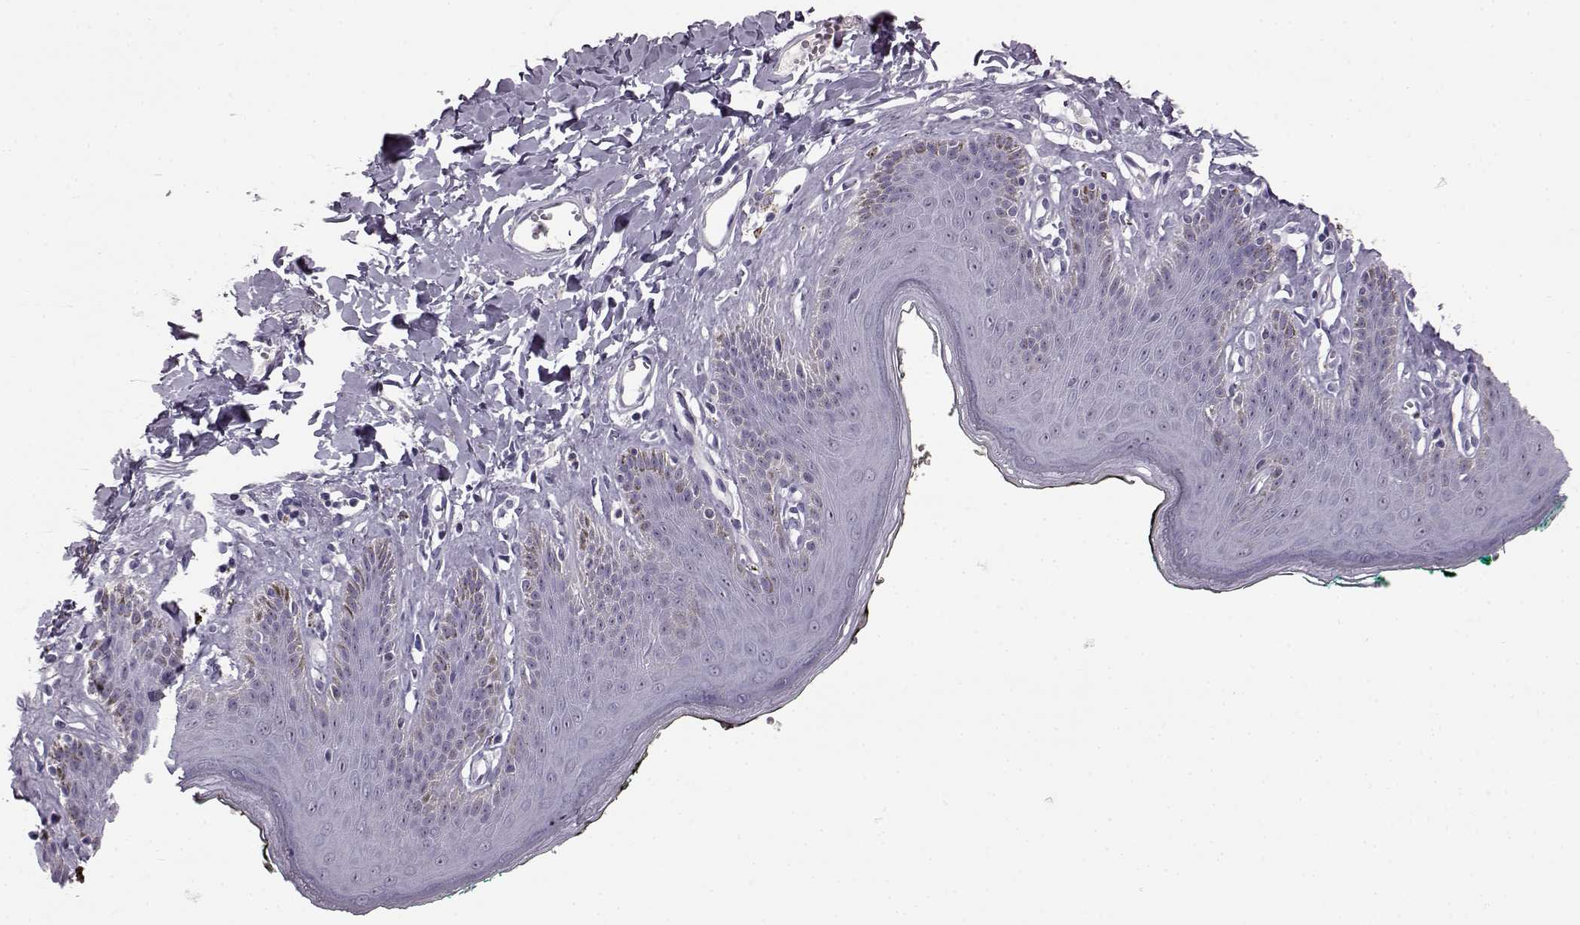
{"staining": {"intensity": "negative", "quantity": "none", "location": "none"}, "tissue": "skin", "cell_type": "Epidermal cells", "image_type": "normal", "snomed": [{"axis": "morphology", "description": "Normal tissue, NOS"}, {"axis": "topography", "description": "Vulva"}, {"axis": "topography", "description": "Peripheral nerve tissue"}], "caption": "Epidermal cells are negative for protein expression in normal human skin. (Brightfield microscopy of DAB IHC at high magnification).", "gene": "PRPH2", "patient": {"sex": "female", "age": 66}}